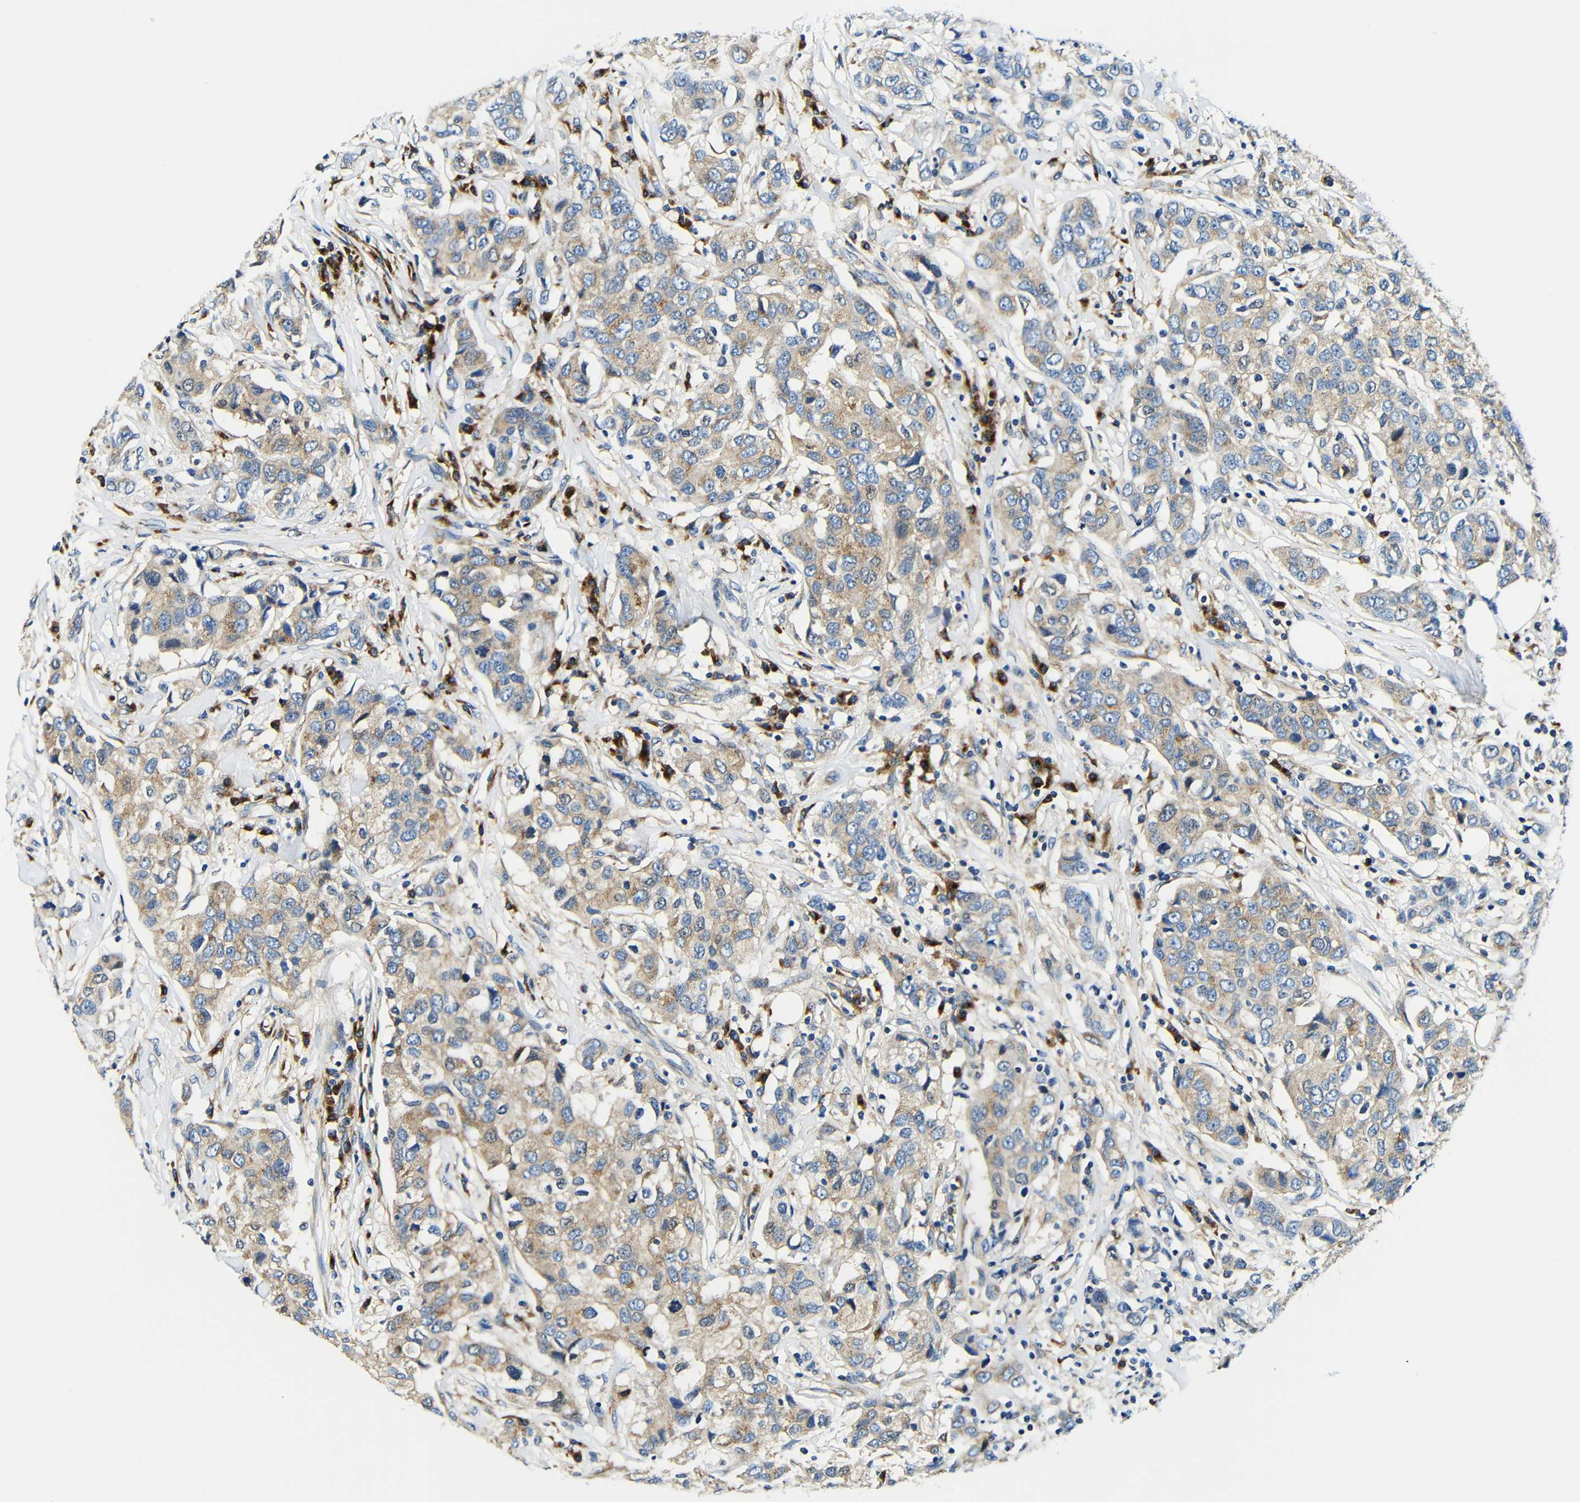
{"staining": {"intensity": "weak", "quantity": ">75%", "location": "cytoplasmic/membranous"}, "tissue": "breast cancer", "cell_type": "Tumor cells", "image_type": "cancer", "snomed": [{"axis": "morphology", "description": "Duct carcinoma"}, {"axis": "topography", "description": "Breast"}], "caption": "Weak cytoplasmic/membranous protein expression is seen in about >75% of tumor cells in breast cancer (infiltrating ductal carcinoma).", "gene": "USO1", "patient": {"sex": "female", "age": 80}}